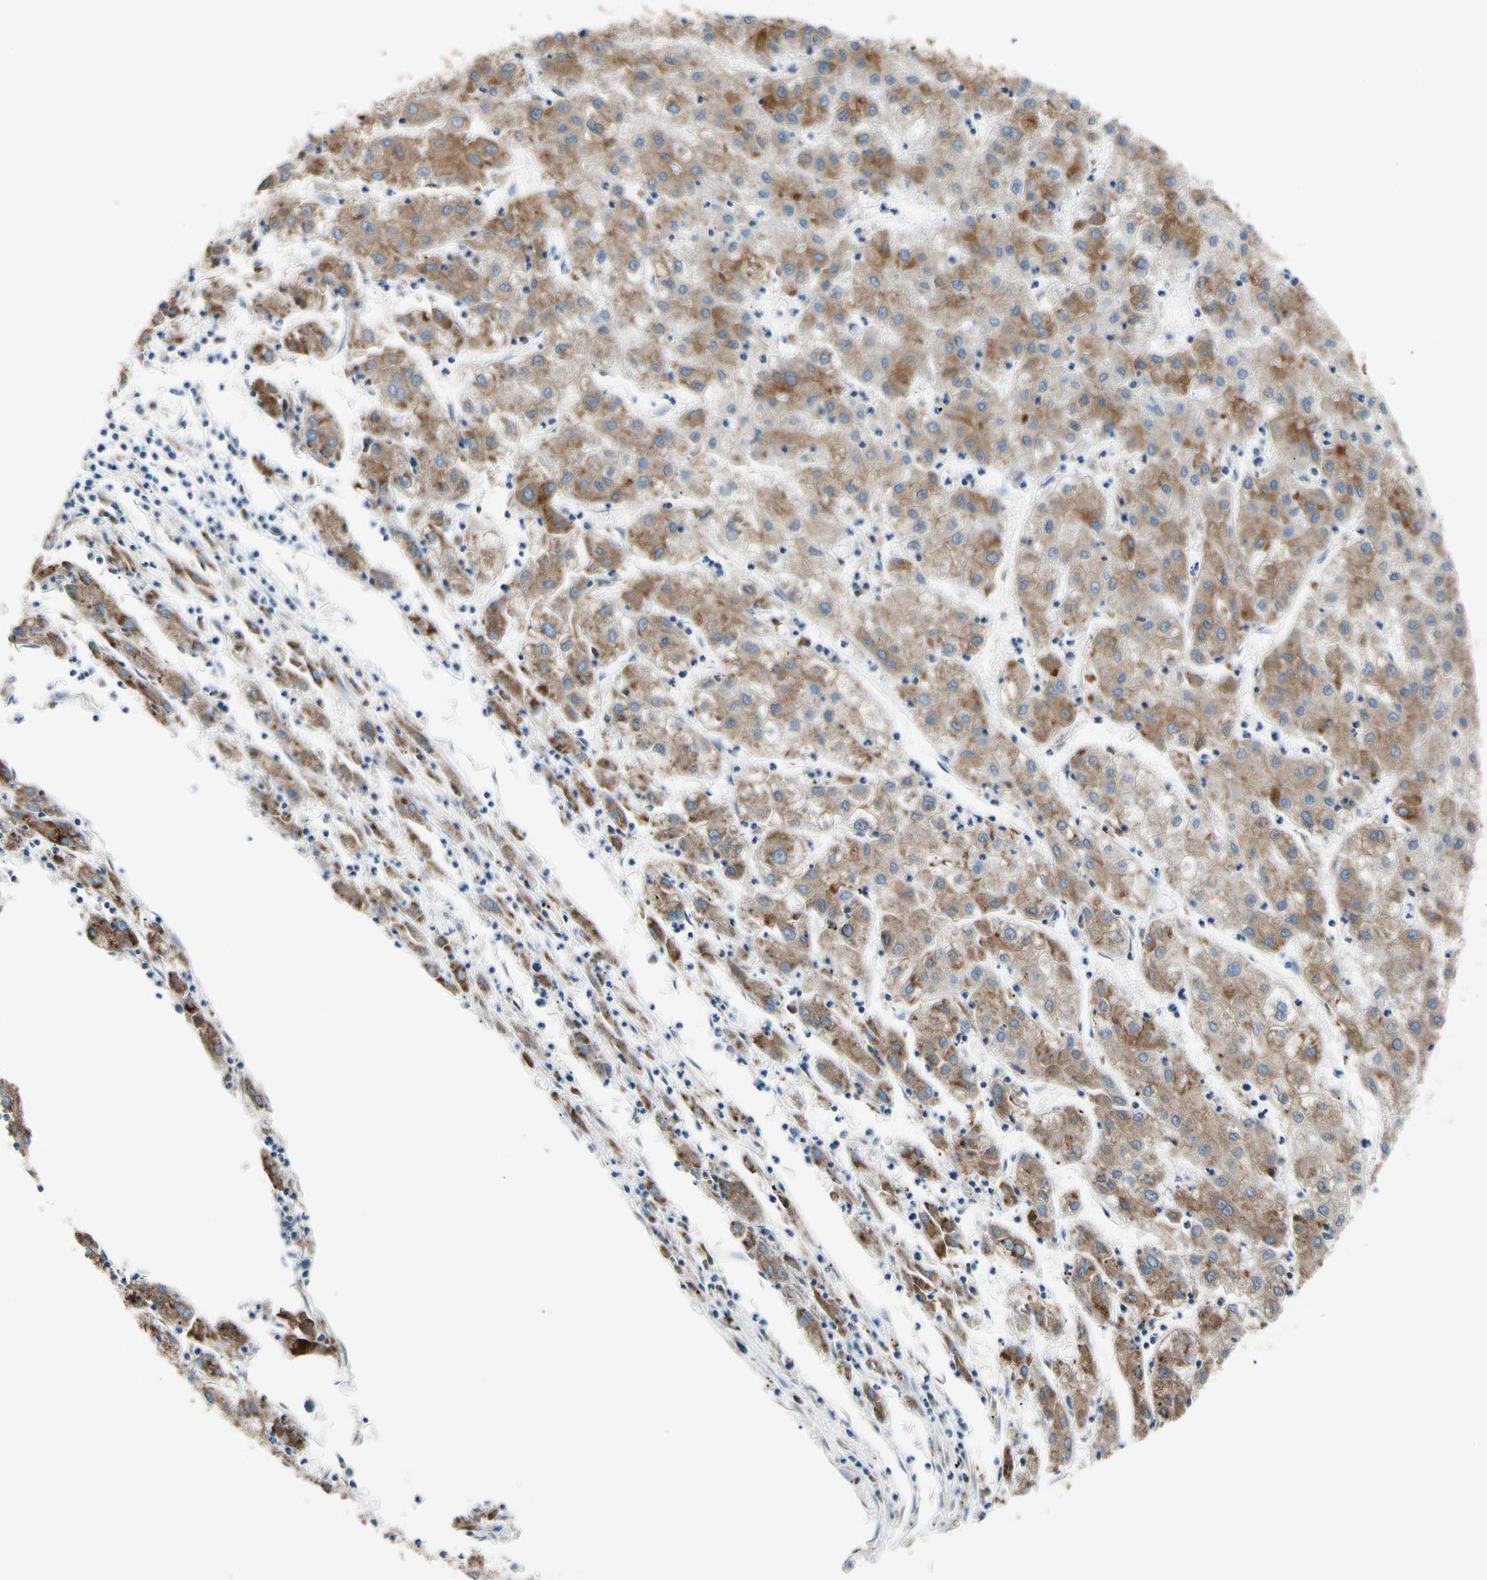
{"staining": {"intensity": "moderate", "quantity": ">75%", "location": "cytoplasmic/membranous"}, "tissue": "liver cancer", "cell_type": "Tumor cells", "image_type": "cancer", "snomed": [{"axis": "morphology", "description": "Carcinoma, Hepatocellular, NOS"}, {"axis": "topography", "description": "Liver"}], "caption": "The image reveals staining of liver hepatocellular carcinoma, revealing moderate cytoplasmic/membranous protein staining (brown color) within tumor cells.", "gene": "TMED7", "patient": {"sex": "male", "age": 72}}